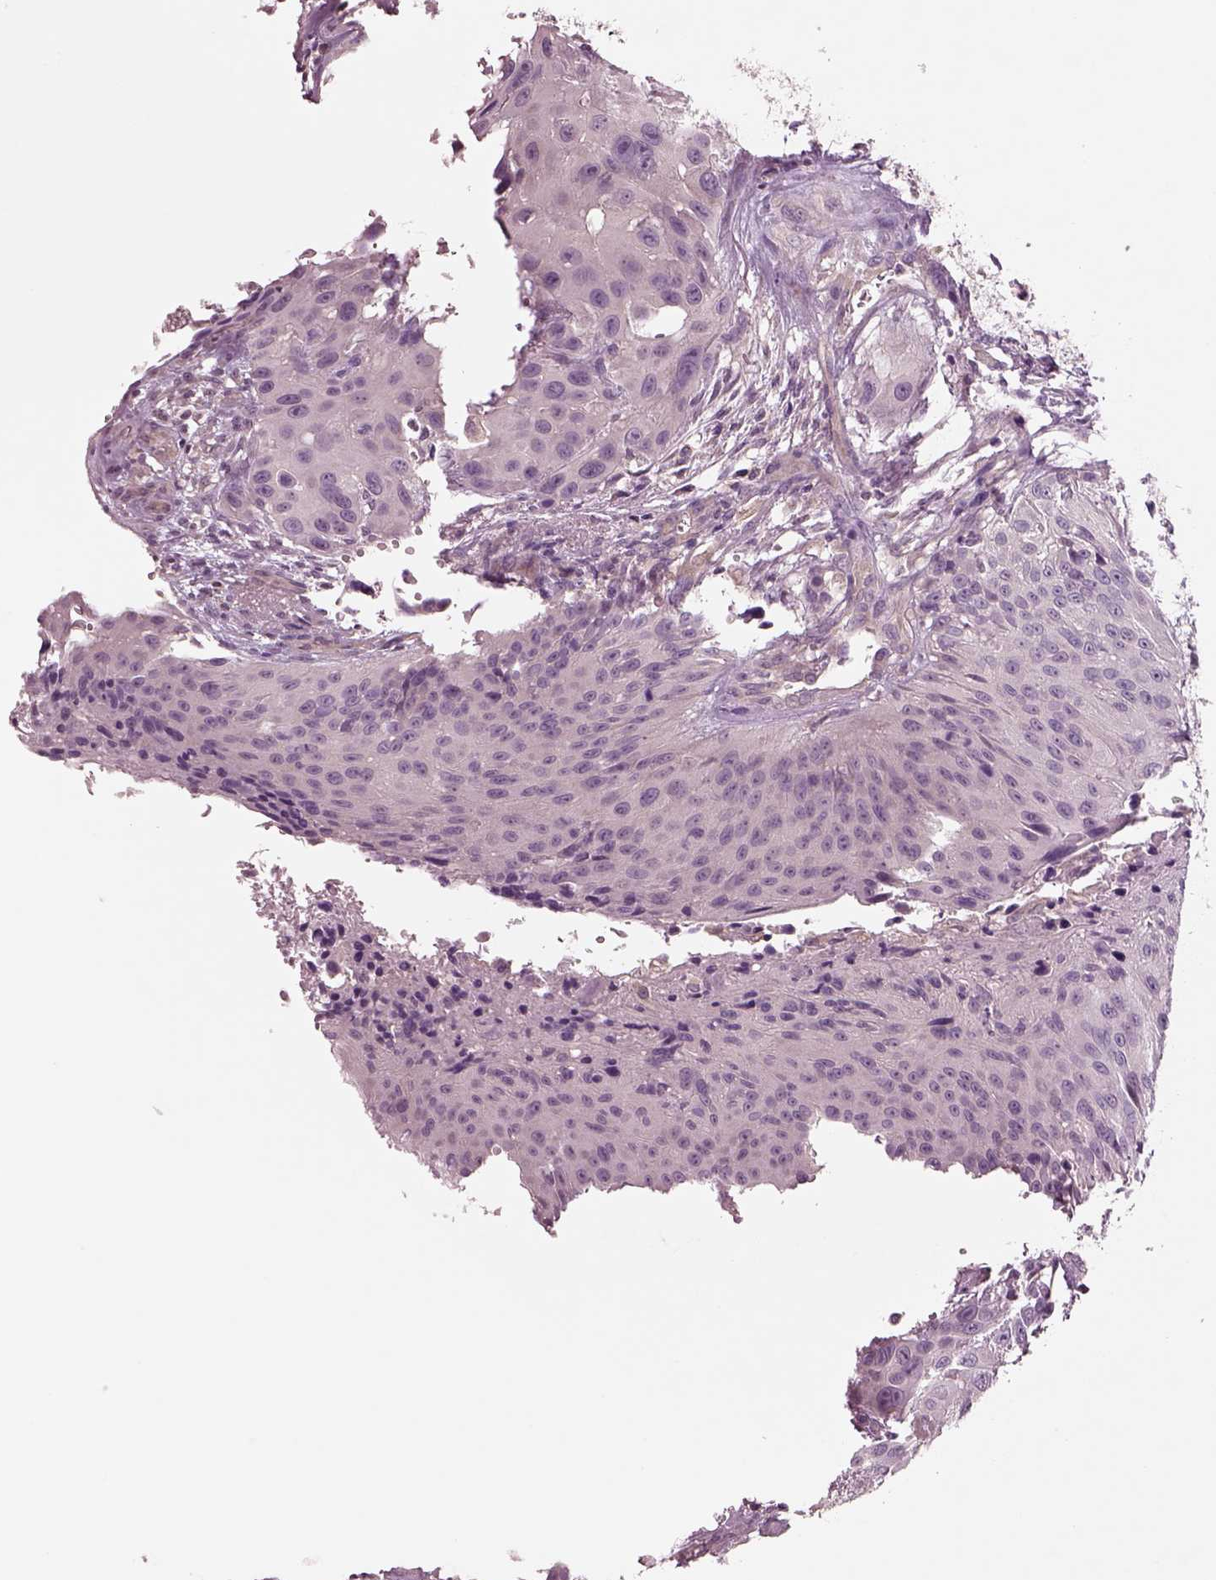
{"staining": {"intensity": "negative", "quantity": "none", "location": "none"}, "tissue": "urothelial cancer", "cell_type": "Tumor cells", "image_type": "cancer", "snomed": [{"axis": "morphology", "description": "Urothelial carcinoma, NOS"}, {"axis": "topography", "description": "Urinary bladder"}], "caption": "Immunohistochemical staining of urothelial cancer demonstrates no significant staining in tumor cells. (DAB IHC, high magnification).", "gene": "DUOXA2", "patient": {"sex": "male", "age": 55}}